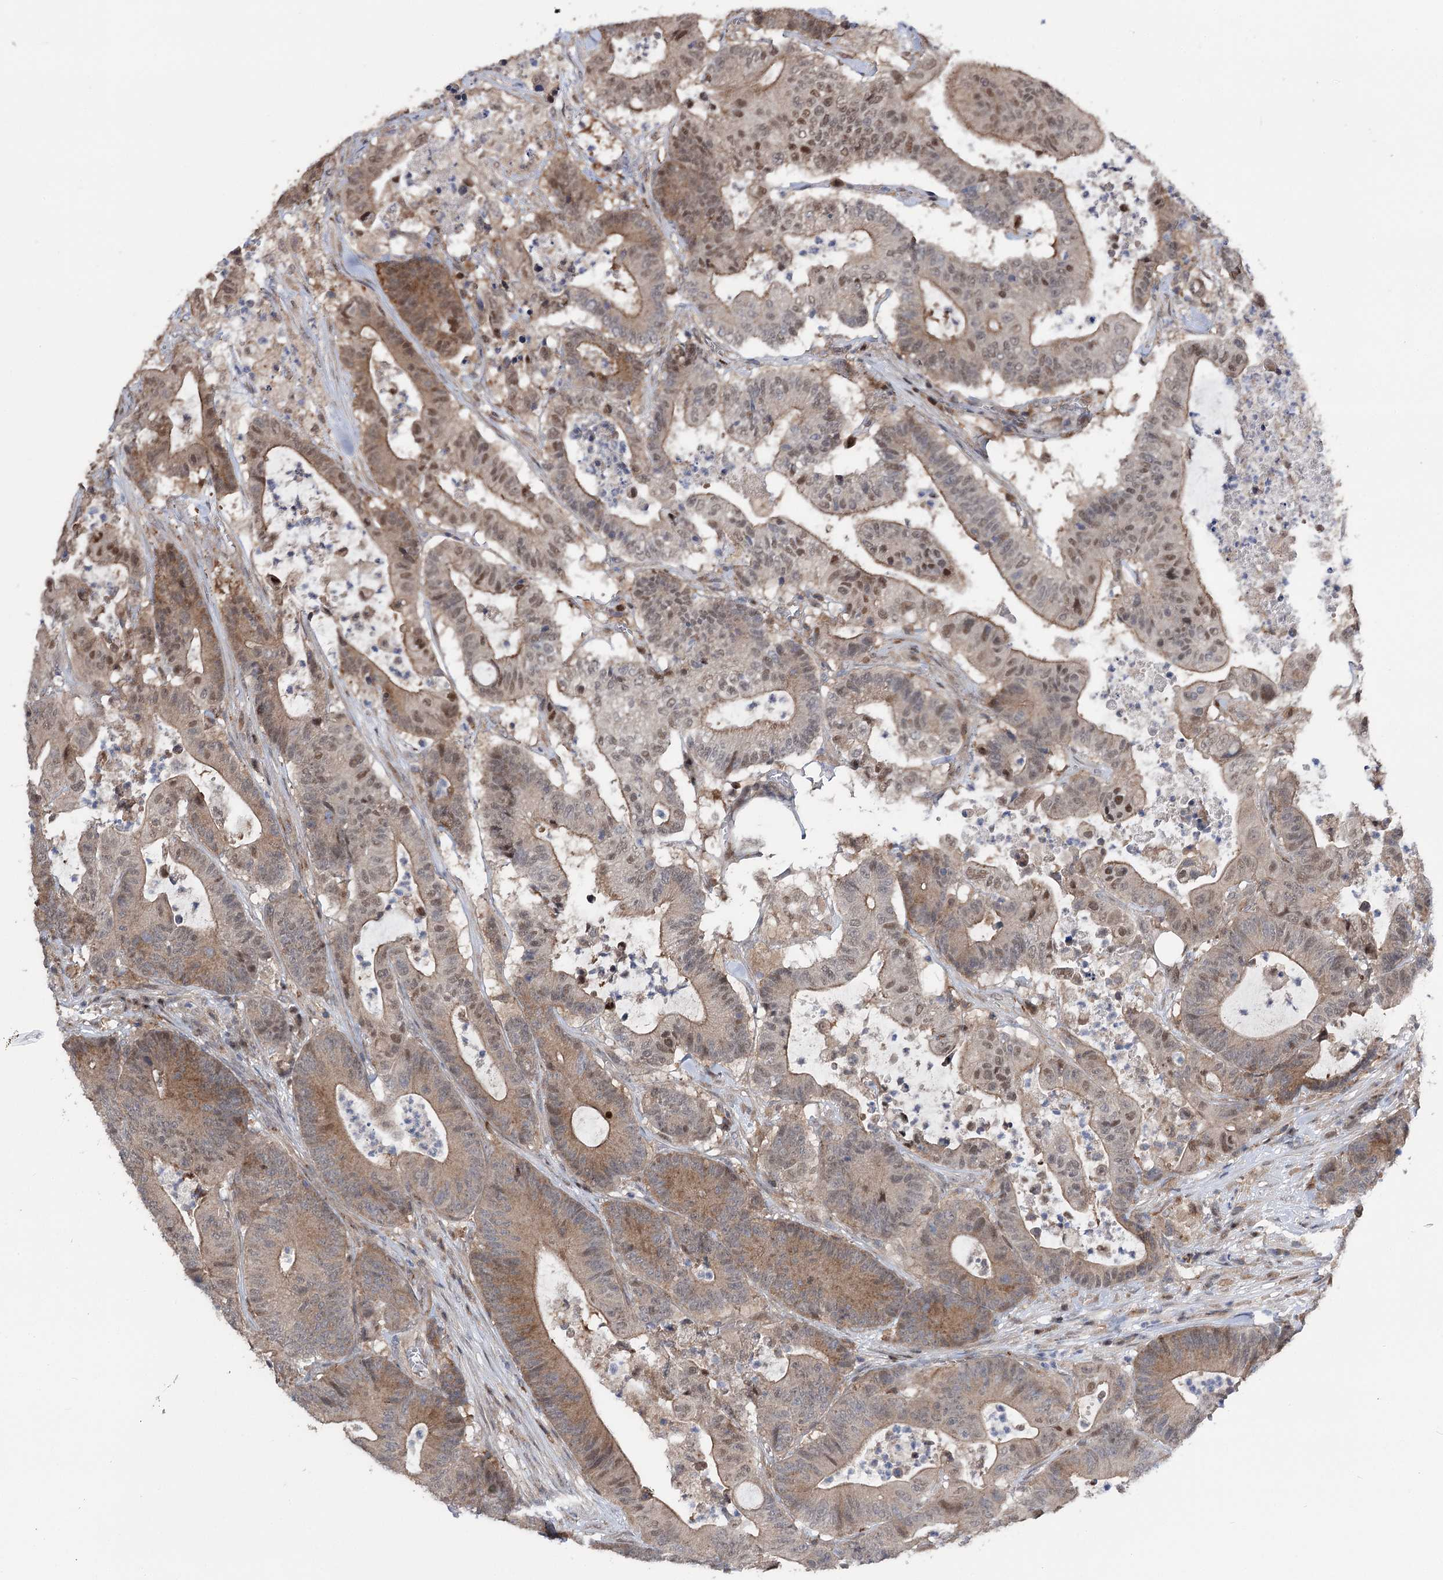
{"staining": {"intensity": "moderate", "quantity": "25%-75%", "location": "cytoplasmic/membranous,nuclear"}, "tissue": "colorectal cancer", "cell_type": "Tumor cells", "image_type": "cancer", "snomed": [{"axis": "morphology", "description": "Adenocarcinoma, NOS"}, {"axis": "topography", "description": "Colon"}], "caption": "Colorectal cancer (adenocarcinoma) tissue displays moderate cytoplasmic/membranous and nuclear positivity in approximately 25%-75% of tumor cells (brown staining indicates protein expression, while blue staining denotes nuclei).", "gene": "STX6", "patient": {"sex": "female", "age": 84}}